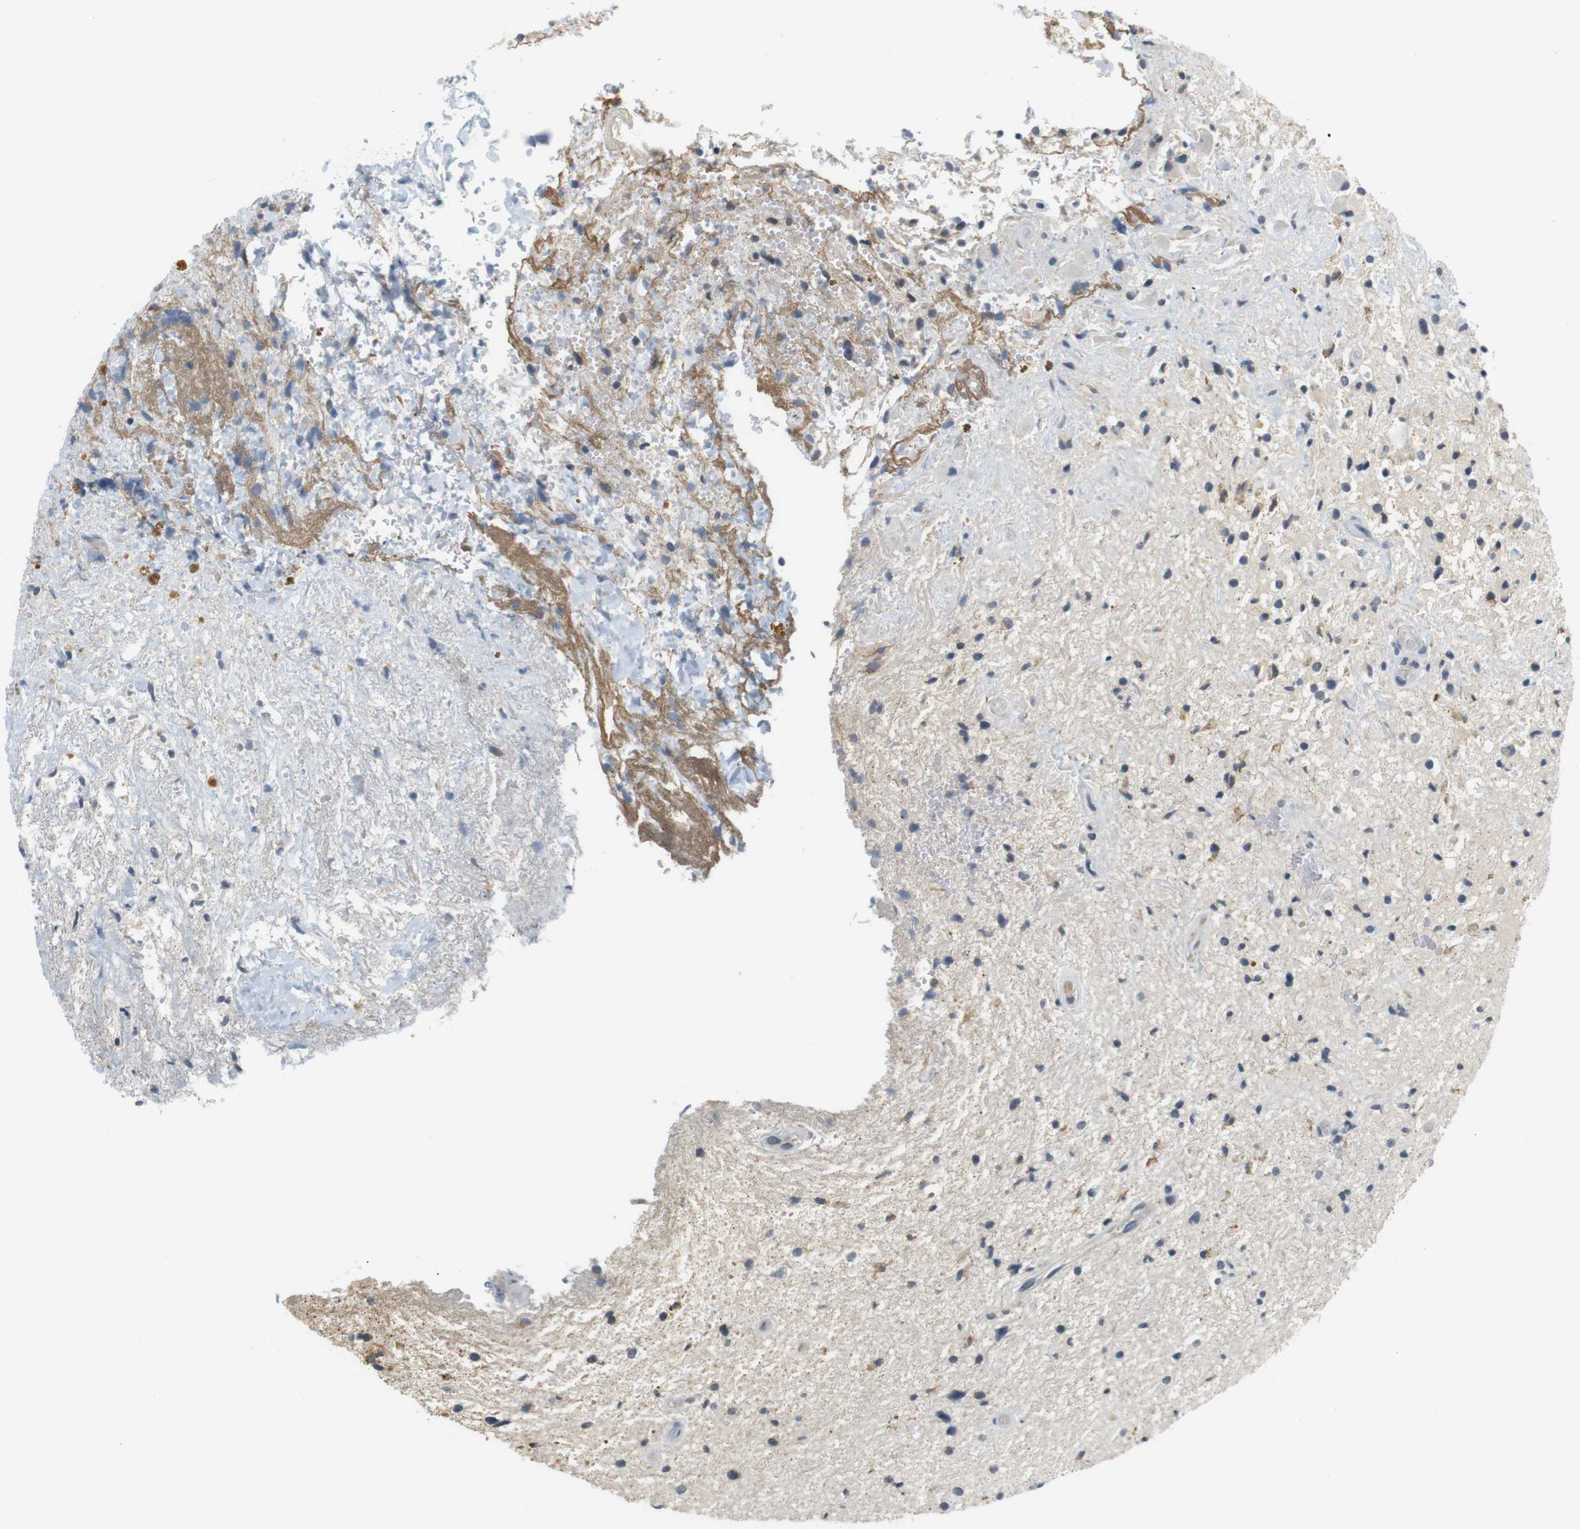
{"staining": {"intensity": "weak", "quantity": "<25%", "location": "cytoplasmic/membranous"}, "tissue": "glioma", "cell_type": "Tumor cells", "image_type": "cancer", "snomed": [{"axis": "morphology", "description": "Glioma, malignant, High grade"}, {"axis": "topography", "description": "Brain"}], "caption": "DAB immunohistochemical staining of malignant glioma (high-grade) displays no significant expression in tumor cells.", "gene": "WNT7A", "patient": {"sex": "male", "age": 33}}